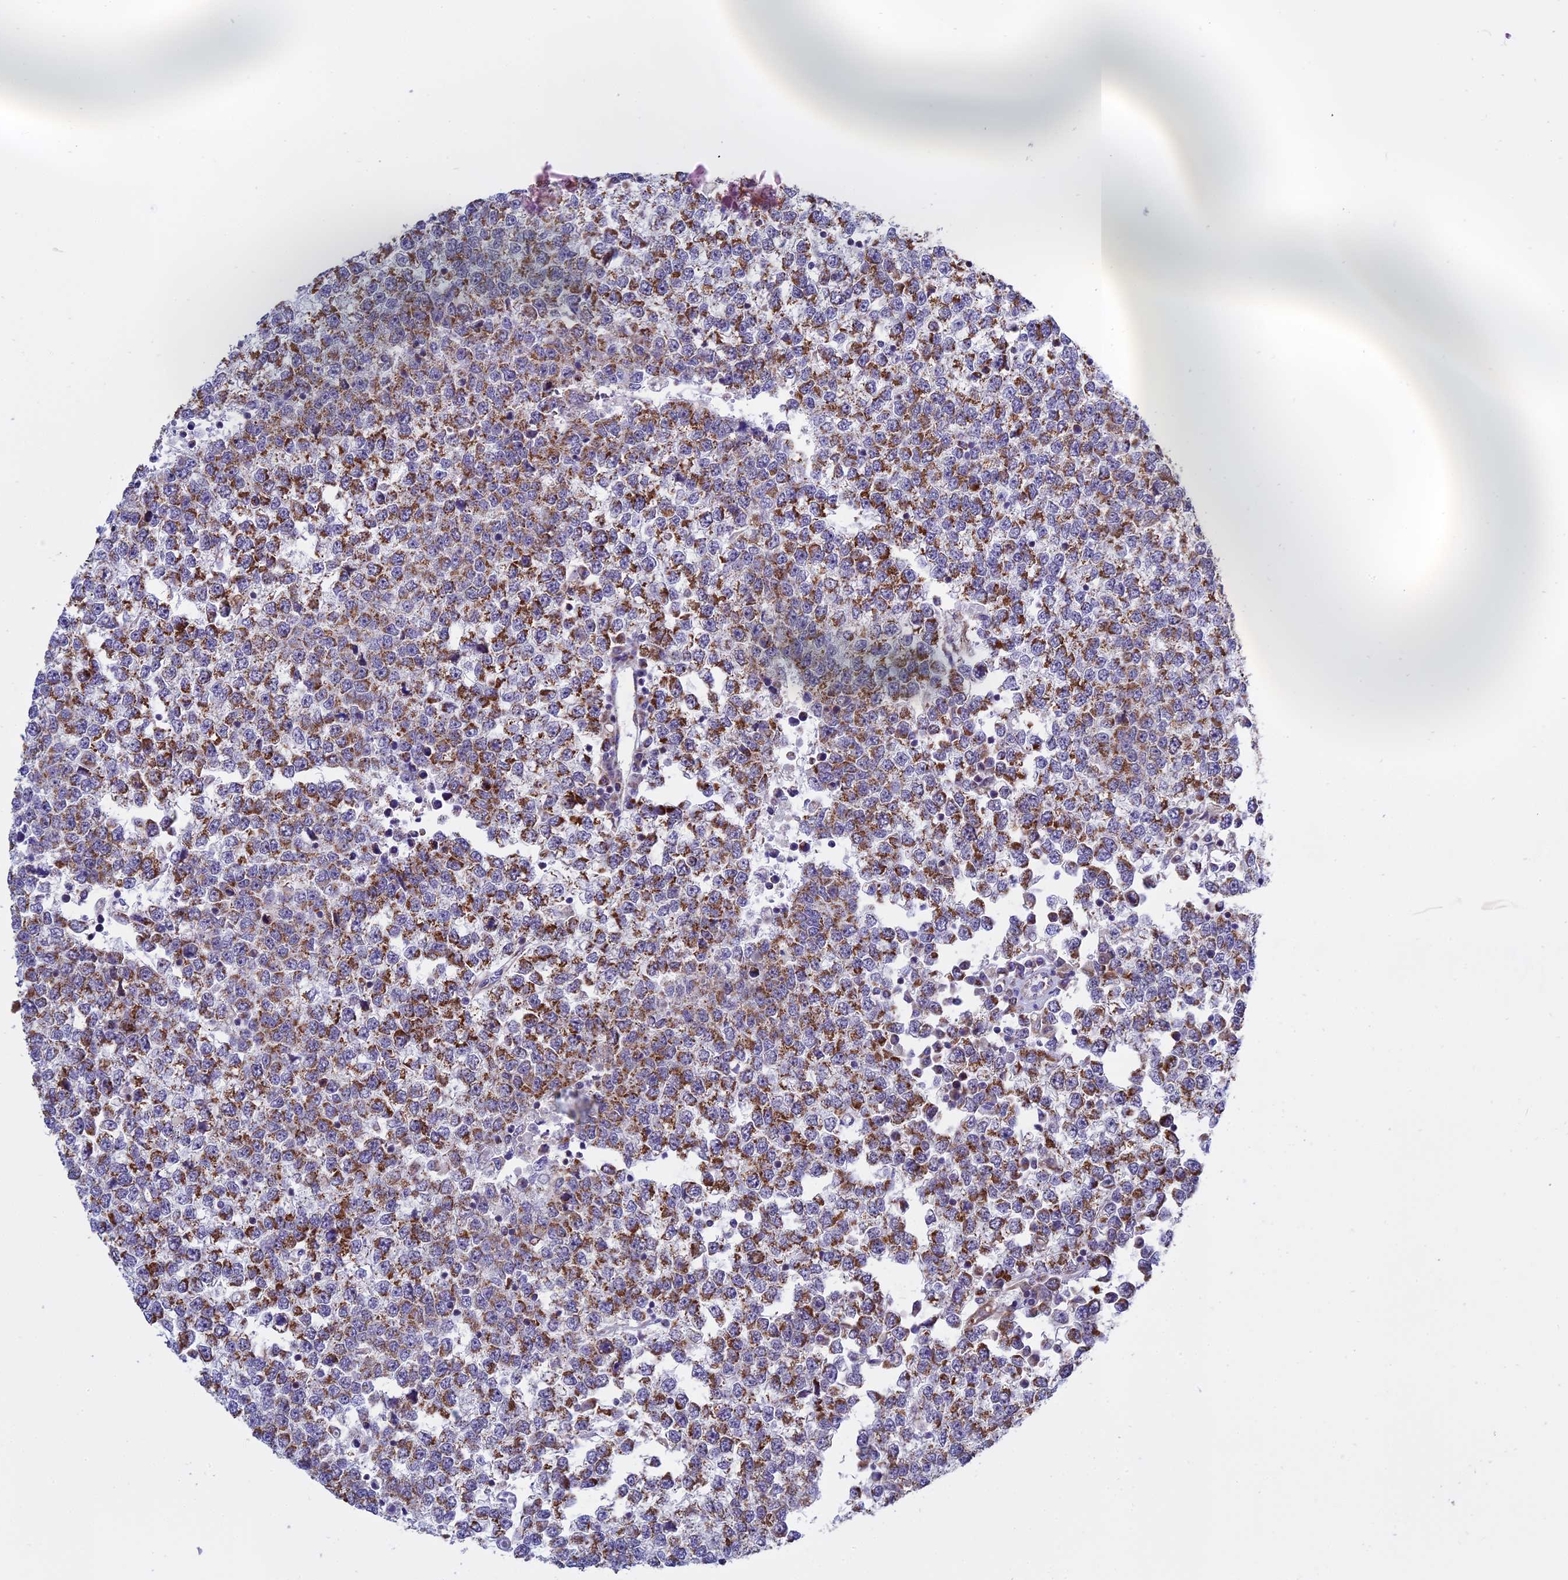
{"staining": {"intensity": "strong", "quantity": ">75%", "location": "cytoplasmic/membranous"}, "tissue": "testis cancer", "cell_type": "Tumor cells", "image_type": "cancer", "snomed": [{"axis": "morphology", "description": "Seminoma, NOS"}, {"axis": "topography", "description": "Testis"}], "caption": "Immunohistochemistry (IHC) (DAB (3,3'-diaminobenzidine)) staining of testis cancer (seminoma) reveals strong cytoplasmic/membranous protein staining in about >75% of tumor cells.", "gene": "MRPS34", "patient": {"sex": "male", "age": 65}}